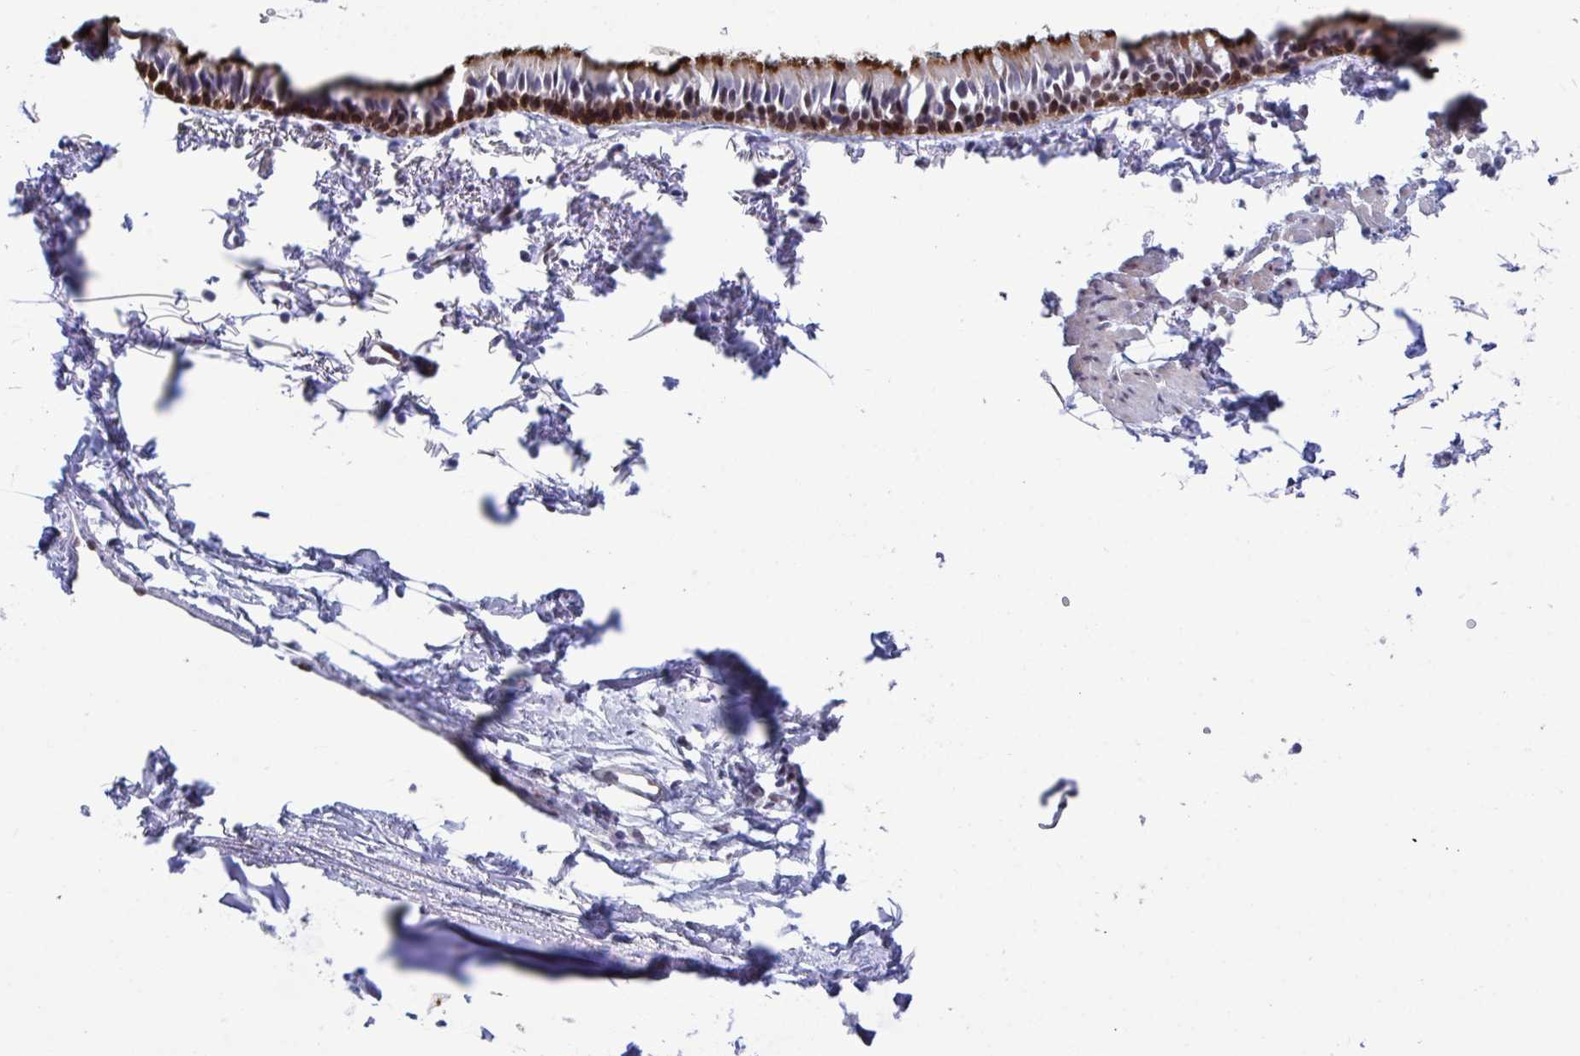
{"staining": {"intensity": "strong", "quantity": "25%-75%", "location": "cytoplasmic/membranous,nuclear"}, "tissue": "bronchus", "cell_type": "Respiratory epithelial cells", "image_type": "normal", "snomed": [{"axis": "morphology", "description": "Normal tissue, NOS"}, {"axis": "topography", "description": "Cartilage tissue"}, {"axis": "topography", "description": "Bronchus"}, {"axis": "topography", "description": "Peripheral nerve tissue"}], "caption": "Strong cytoplasmic/membranous,nuclear expression for a protein is seen in about 25%-75% of respiratory epithelial cells of benign bronchus using immunohistochemistry.", "gene": "PELI1", "patient": {"sex": "female", "age": 59}}